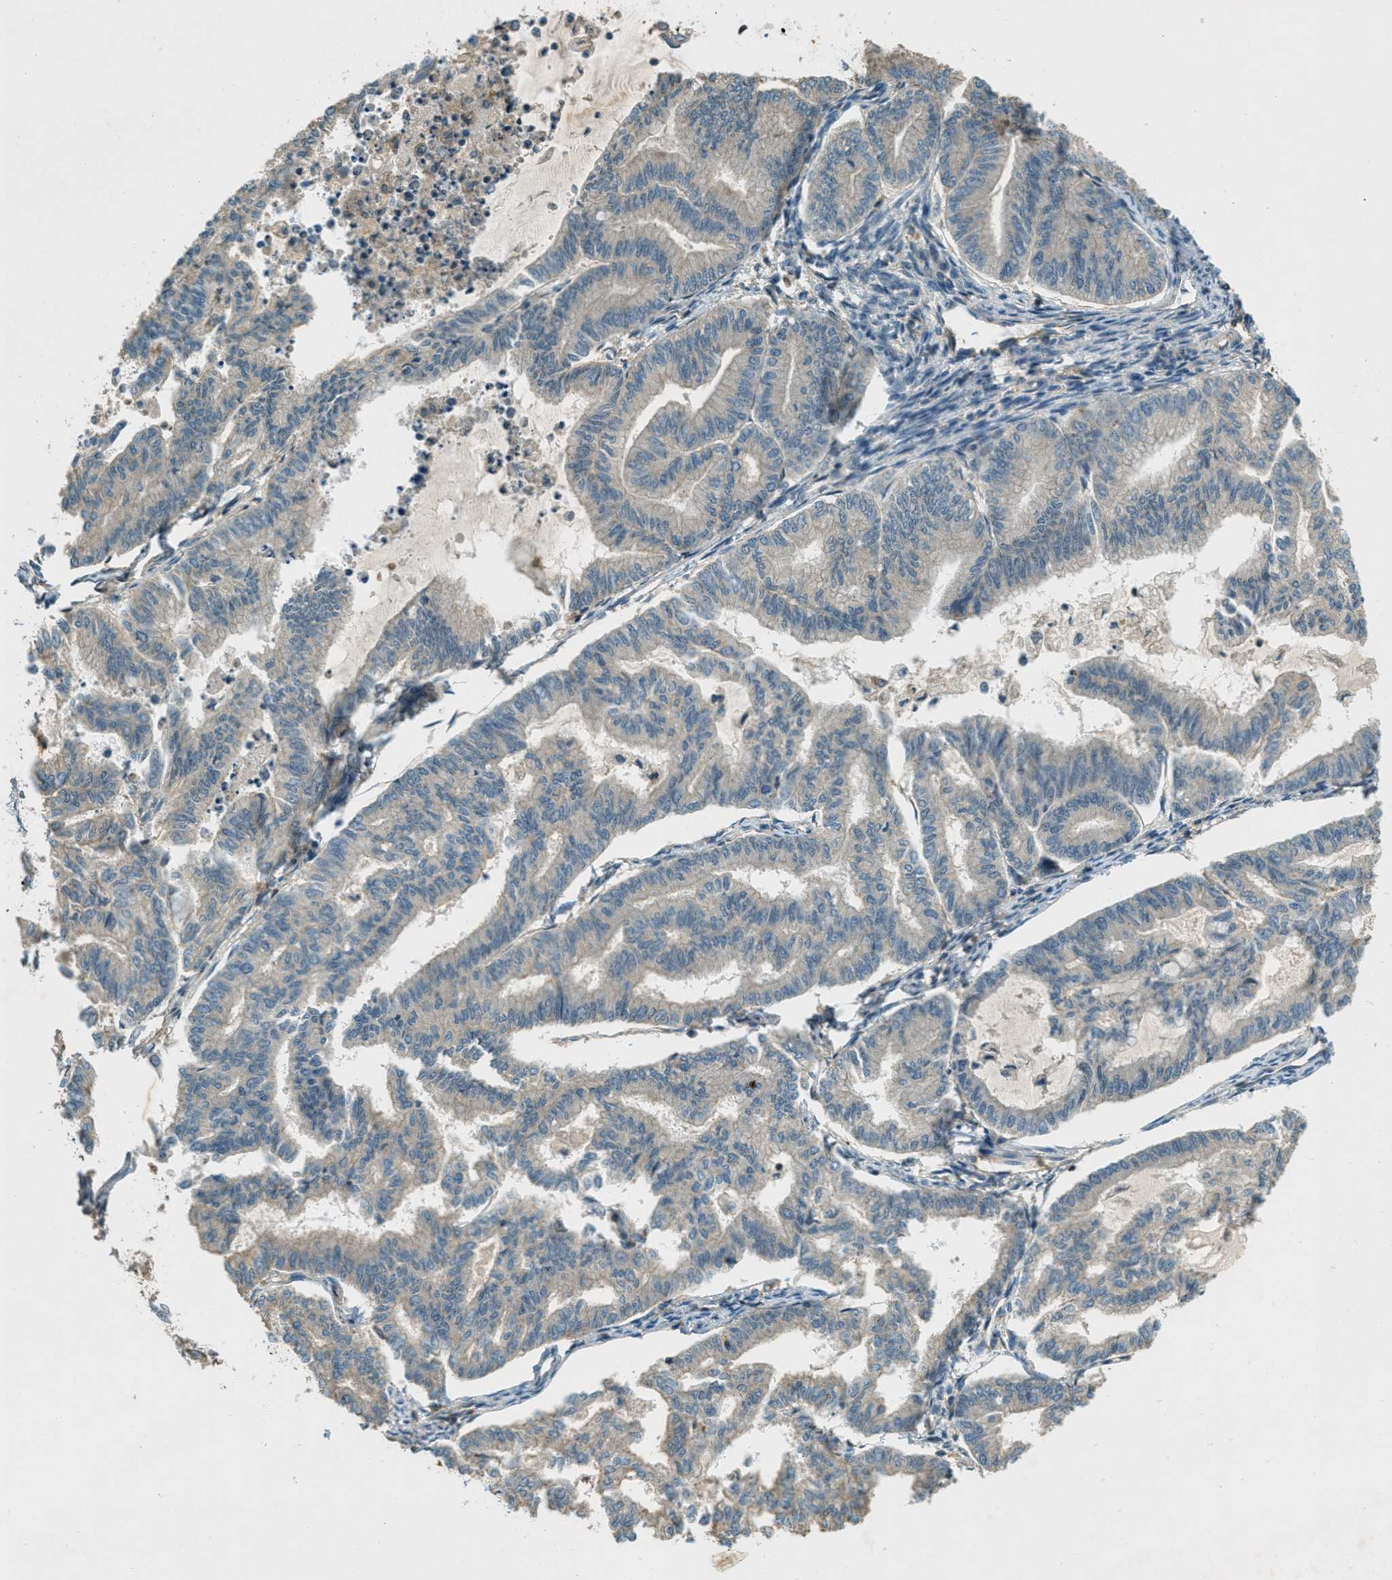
{"staining": {"intensity": "negative", "quantity": "none", "location": "none"}, "tissue": "endometrial cancer", "cell_type": "Tumor cells", "image_type": "cancer", "snomed": [{"axis": "morphology", "description": "Adenocarcinoma, NOS"}, {"axis": "topography", "description": "Endometrium"}], "caption": "Human endometrial cancer stained for a protein using IHC demonstrates no expression in tumor cells.", "gene": "NUDT4", "patient": {"sex": "female", "age": 79}}